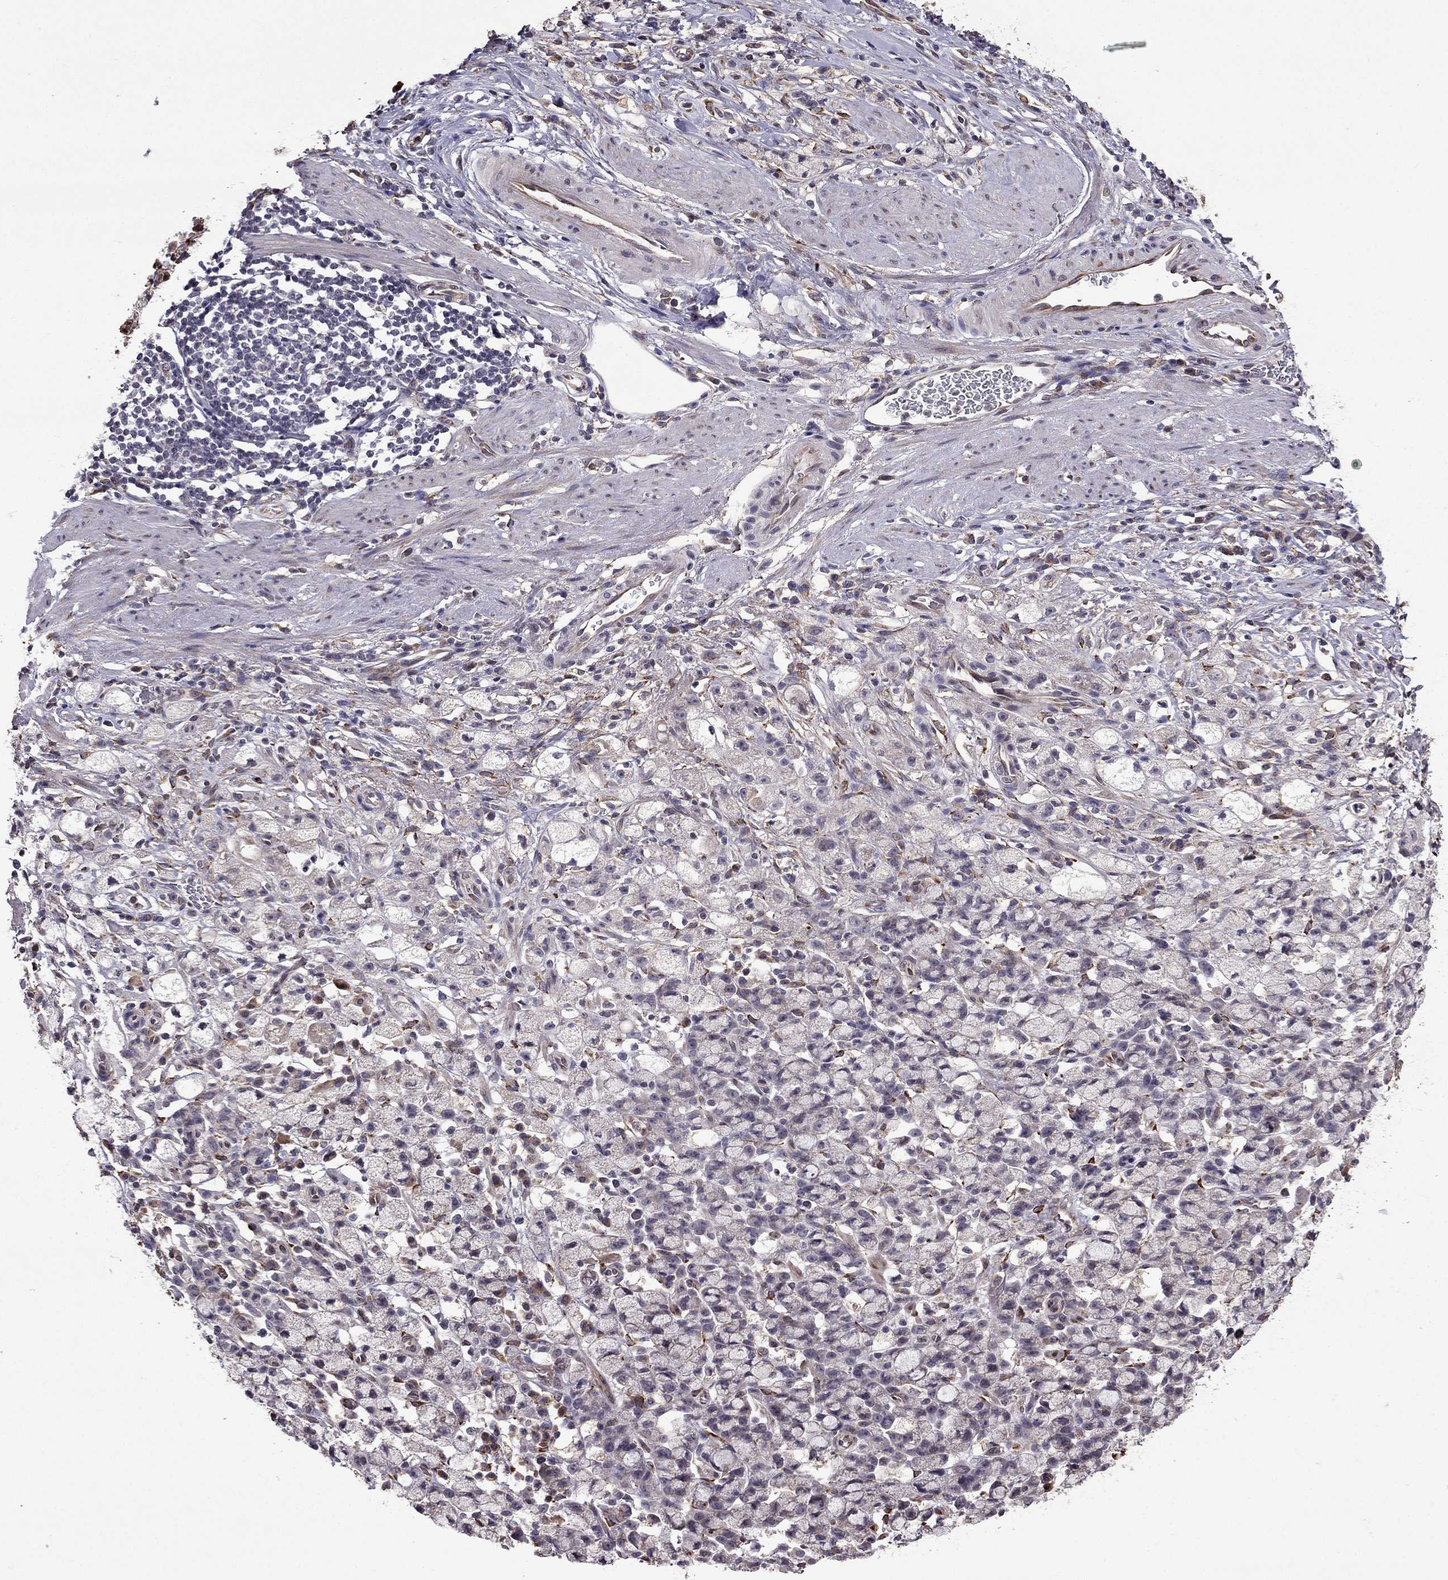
{"staining": {"intensity": "negative", "quantity": "none", "location": "none"}, "tissue": "stomach cancer", "cell_type": "Tumor cells", "image_type": "cancer", "snomed": [{"axis": "morphology", "description": "Adenocarcinoma, NOS"}, {"axis": "topography", "description": "Stomach"}], "caption": "A histopathology image of human adenocarcinoma (stomach) is negative for staining in tumor cells.", "gene": "IKBIP", "patient": {"sex": "male", "age": 58}}